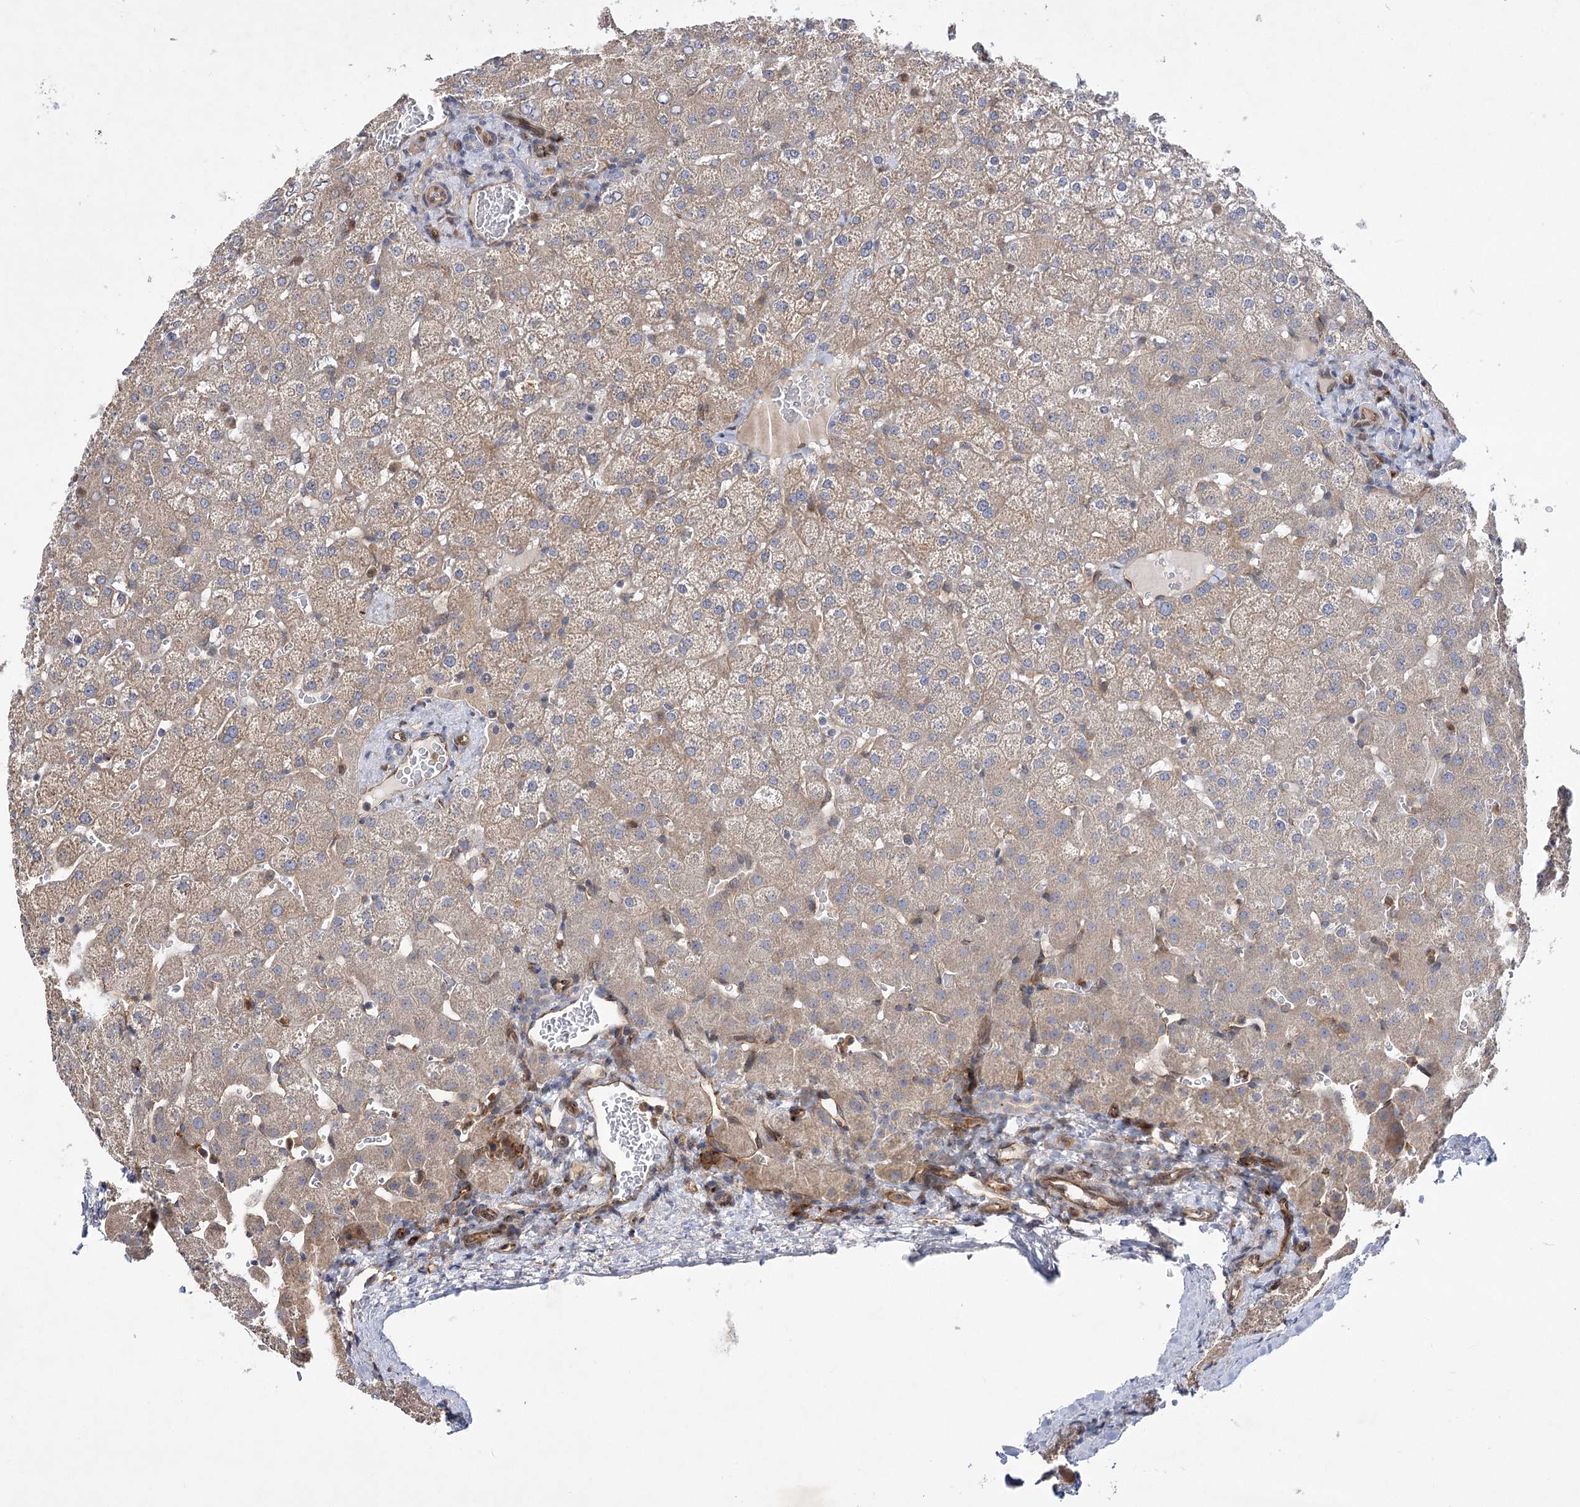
{"staining": {"intensity": "negative", "quantity": "none", "location": "none"}, "tissue": "liver", "cell_type": "Cholangiocytes", "image_type": "normal", "snomed": [{"axis": "morphology", "description": "Normal tissue, NOS"}, {"axis": "topography", "description": "Liver"}], "caption": "High magnification brightfield microscopy of normal liver stained with DAB (3,3'-diaminobenzidine) (brown) and counterstained with hematoxylin (blue): cholangiocytes show no significant expression. The staining was performed using DAB (3,3'-diaminobenzidine) to visualize the protein expression in brown, while the nuclei were stained in blue with hematoxylin (Magnification: 20x).", "gene": "ARHGAP31", "patient": {"sex": "female", "age": 32}}